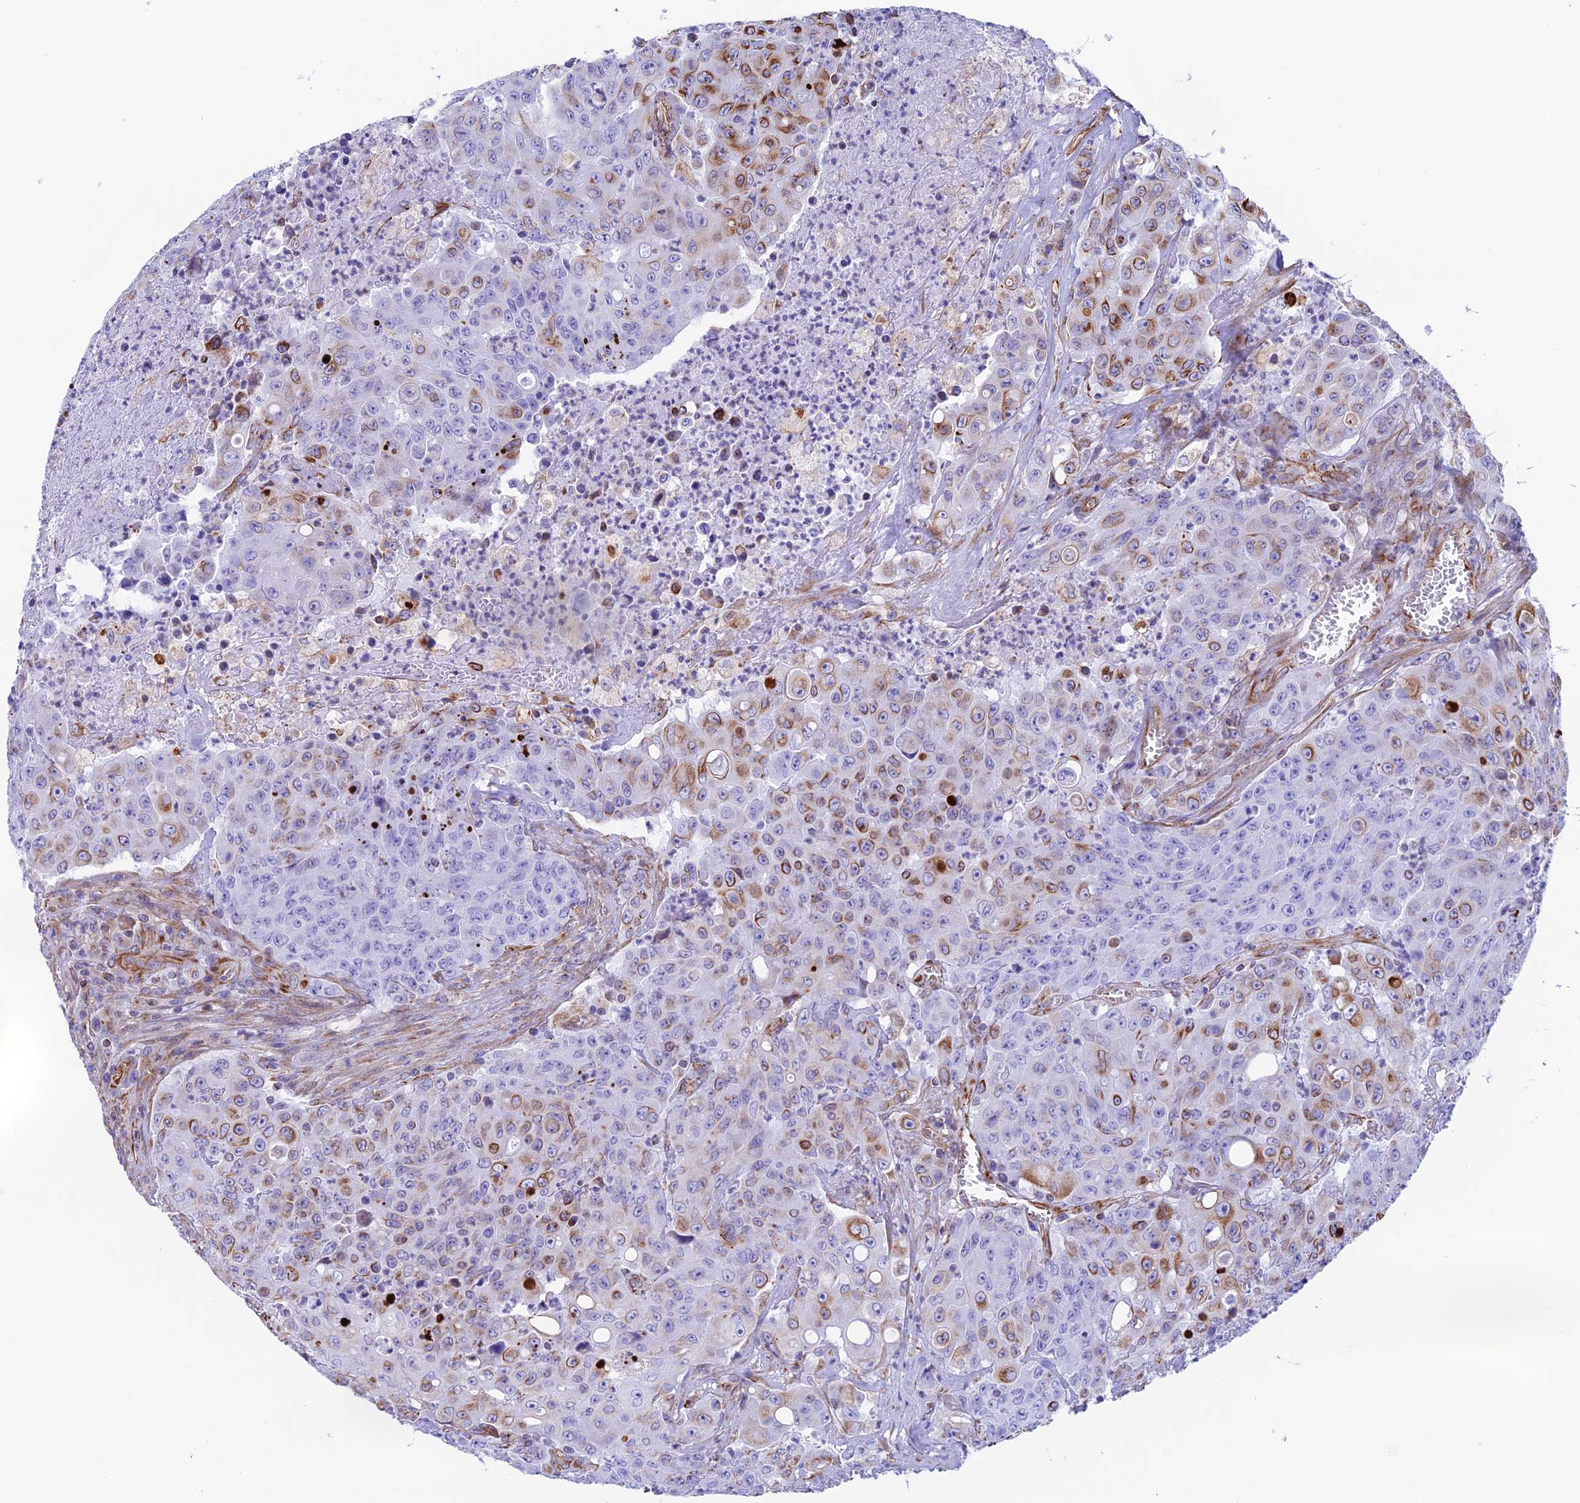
{"staining": {"intensity": "moderate", "quantity": "25%-75%", "location": "cytoplasmic/membranous"}, "tissue": "colorectal cancer", "cell_type": "Tumor cells", "image_type": "cancer", "snomed": [{"axis": "morphology", "description": "Adenocarcinoma, NOS"}, {"axis": "topography", "description": "Colon"}], "caption": "High-power microscopy captured an immunohistochemistry micrograph of colorectal adenocarcinoma, revealing moderate cytoplasmic/membranous staining in about 25%-75% of tumor cells. The staining was performed using DAB, with brown indicating positive protein expression. Nuclei are stained blue with hematoxylin.", "gene": "ZNF652", "patient": {"sex": "male", "age": 51}}